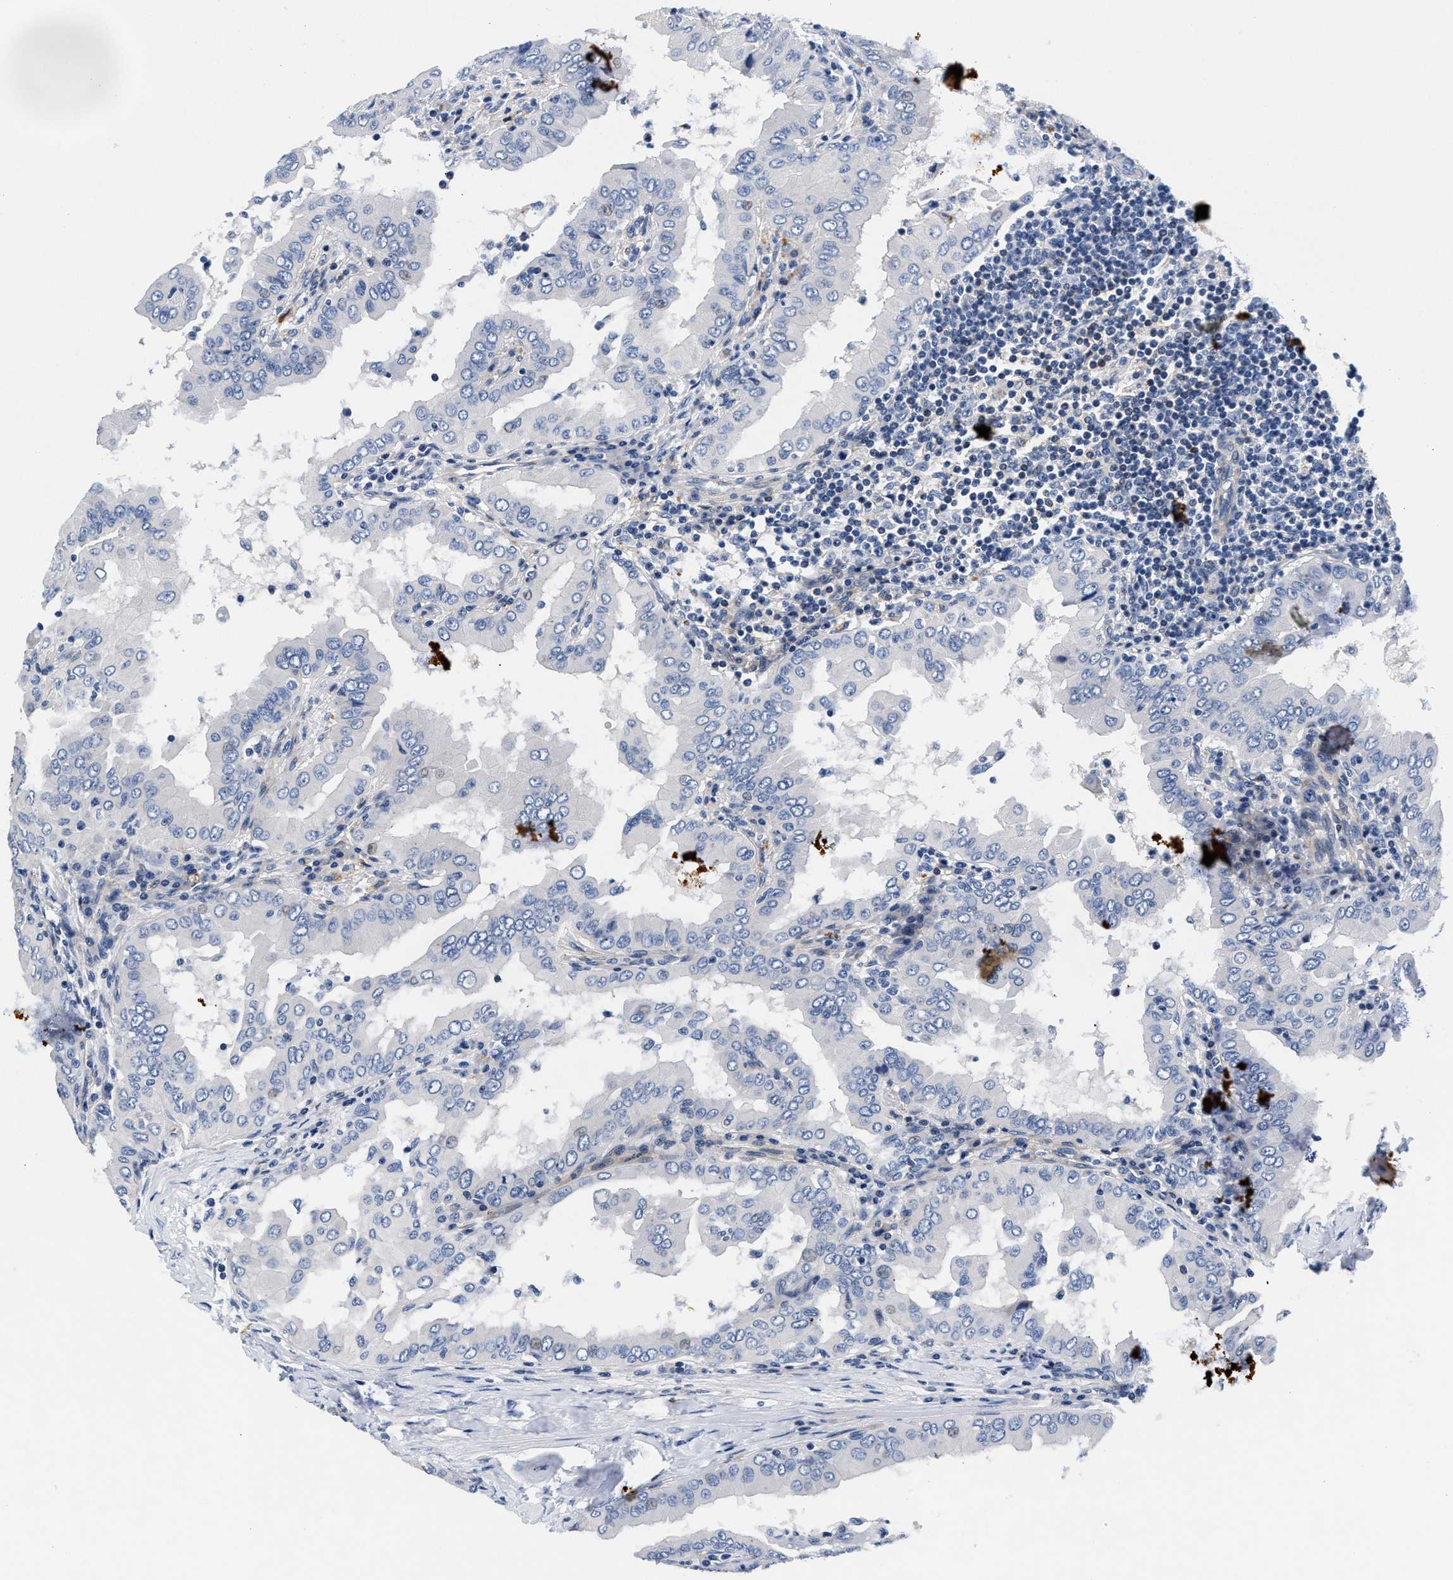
{"staining": {"intensity": "negative", "quantity": "none", "location": "none"}, "tissue": "thyroid cancer", "cell_type": "Tumor cells", "image_type": "cancer", "snomed": [{"axis": "morphology", "description": "Papillary adenocarcinoma, NOS"}, {"axis": "topography", "description": "Thyroid gland"}], "caption": "Immunohistochemical staining of human thyroid cancer exhibits no significant positivity in tumor cells.", "gene": "P2RY4", "patient": {"sex": "male", "age": 33}}